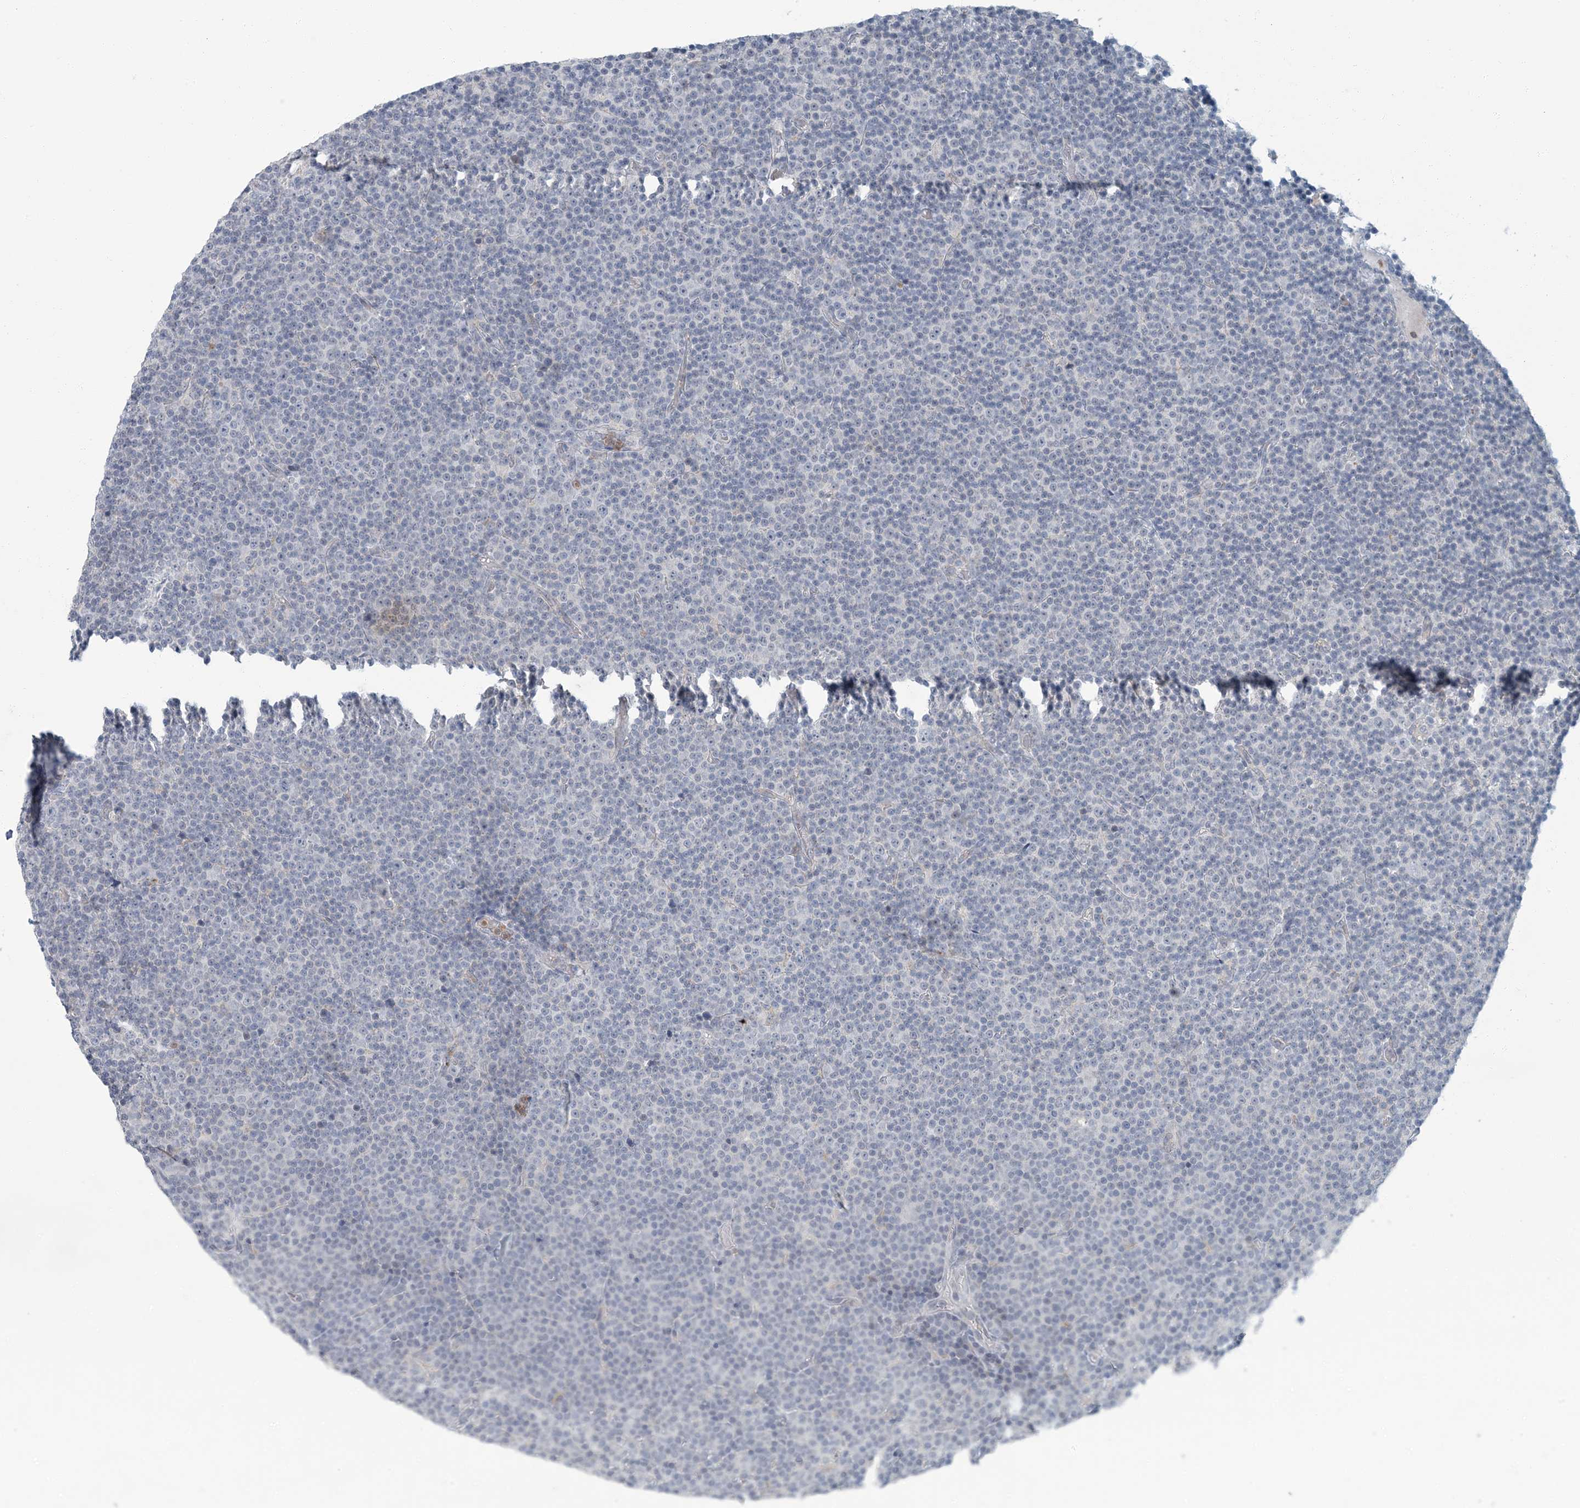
{"staining": {"intensity": "negative", "quantity": "none", "location": "none"}, "tissue": "lymphoma", "cell_type": "Tumor cells", "image_type": "cancer", "snomed": [{"axis": "morphology", "description": "Malignant lymphoma, non-Hodgkin's type, Low grade"}, {"axis": "topography", "description": "Lymph node"}], "caption": "IHC of human lymphoma reveals no staining in tumor cells.", "gene": "EPHA4", "patient": {"sex": "female", "age": 67}}